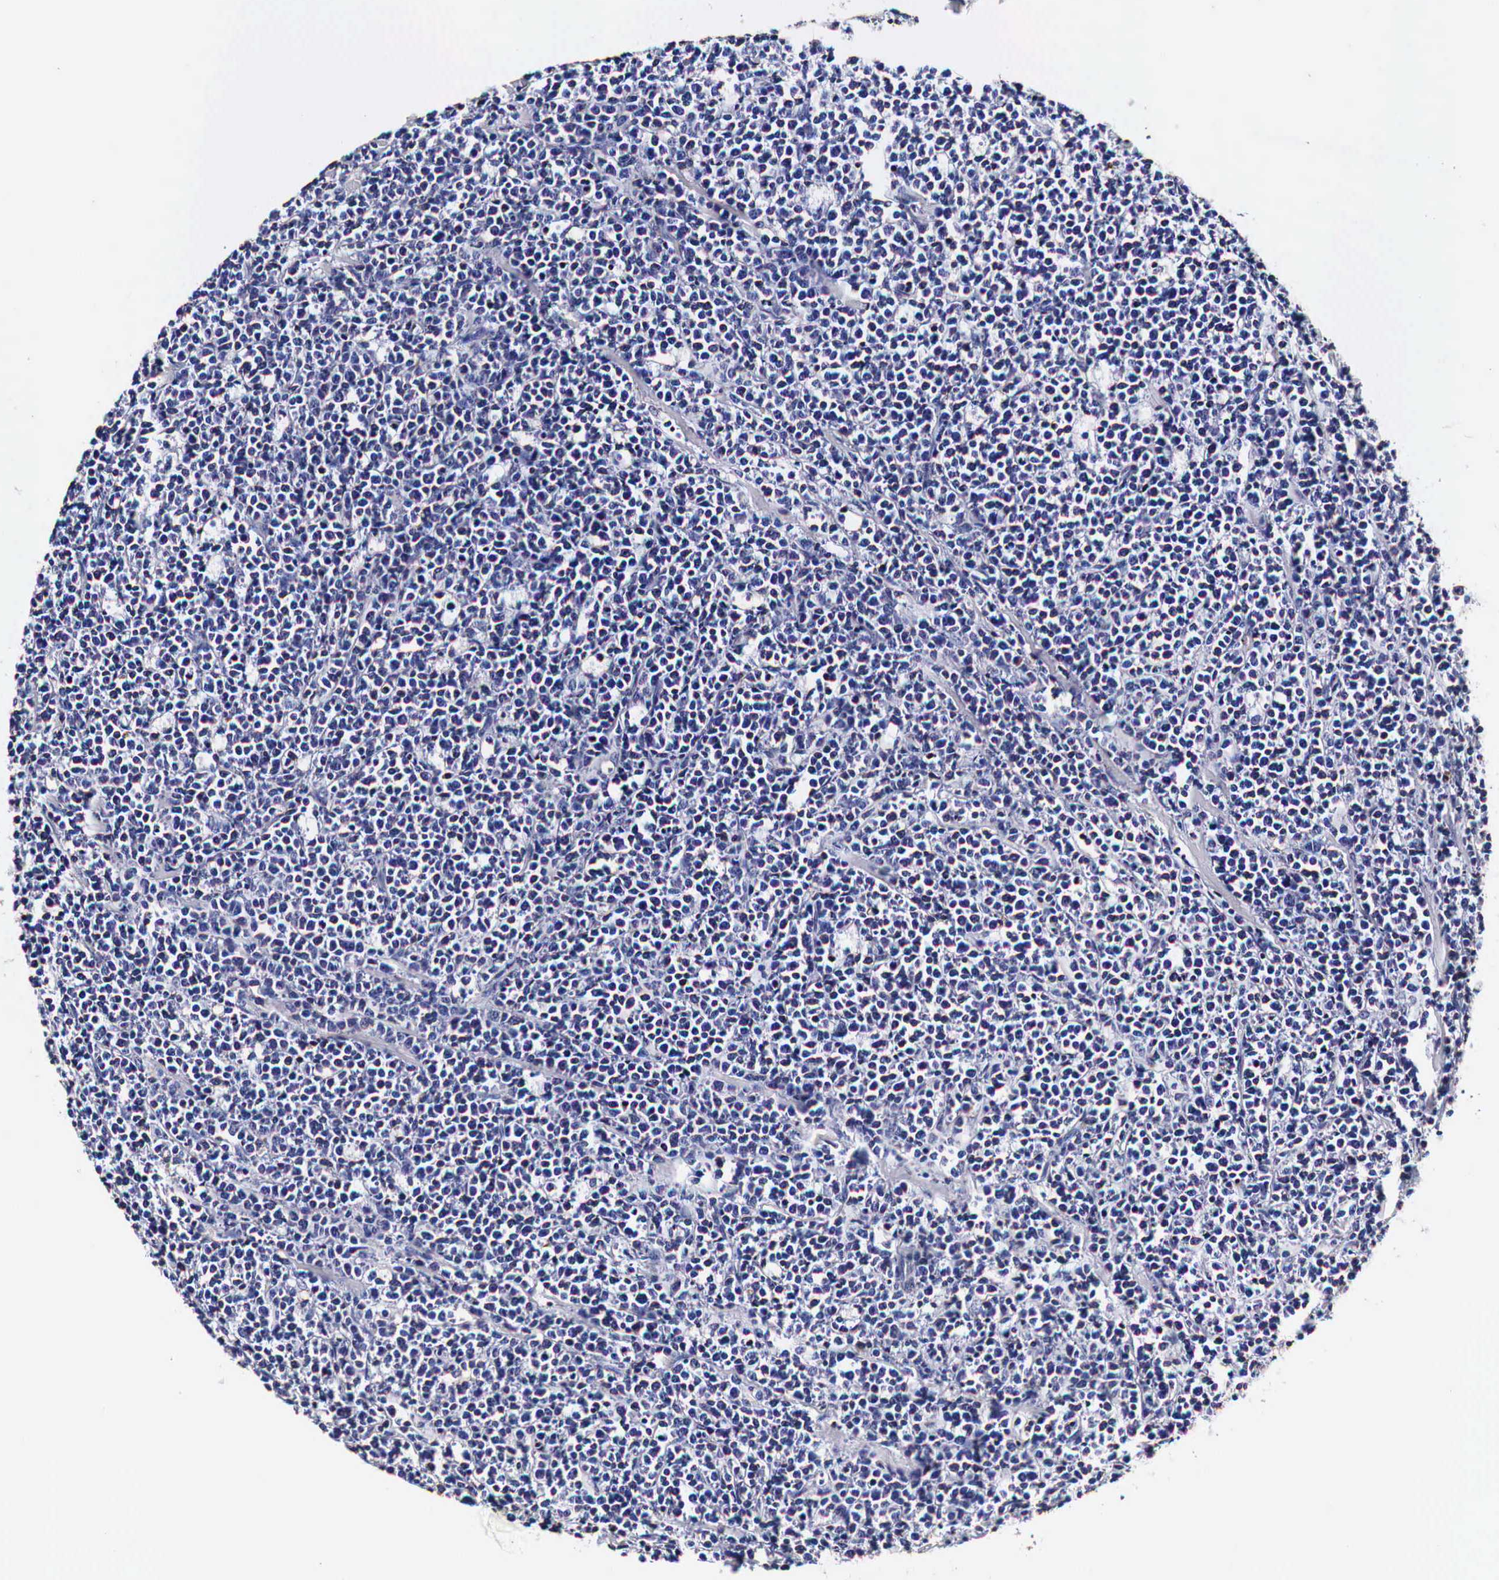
{"staining": {"intensity": "negative", "quantity": "none", "location": "none"}, "tissue": "lymphoma", "cell_type": "Tumor cells", "image_type": "cancer", "snomed": [{"axis": "morphology", "description": "Malignant lymphoma, non-Hodgkin's type, High grade"}, {"axis": "topography", "description": "Small intestine"}, {"axis": "topography", "description": "Colon"}], "caption": "There is no significant positivity in tumor cells of lymphoma. Nuclei are stained in blue.", "gene": "CKAP4", "patient": {"sex": "male", "age": 8}}